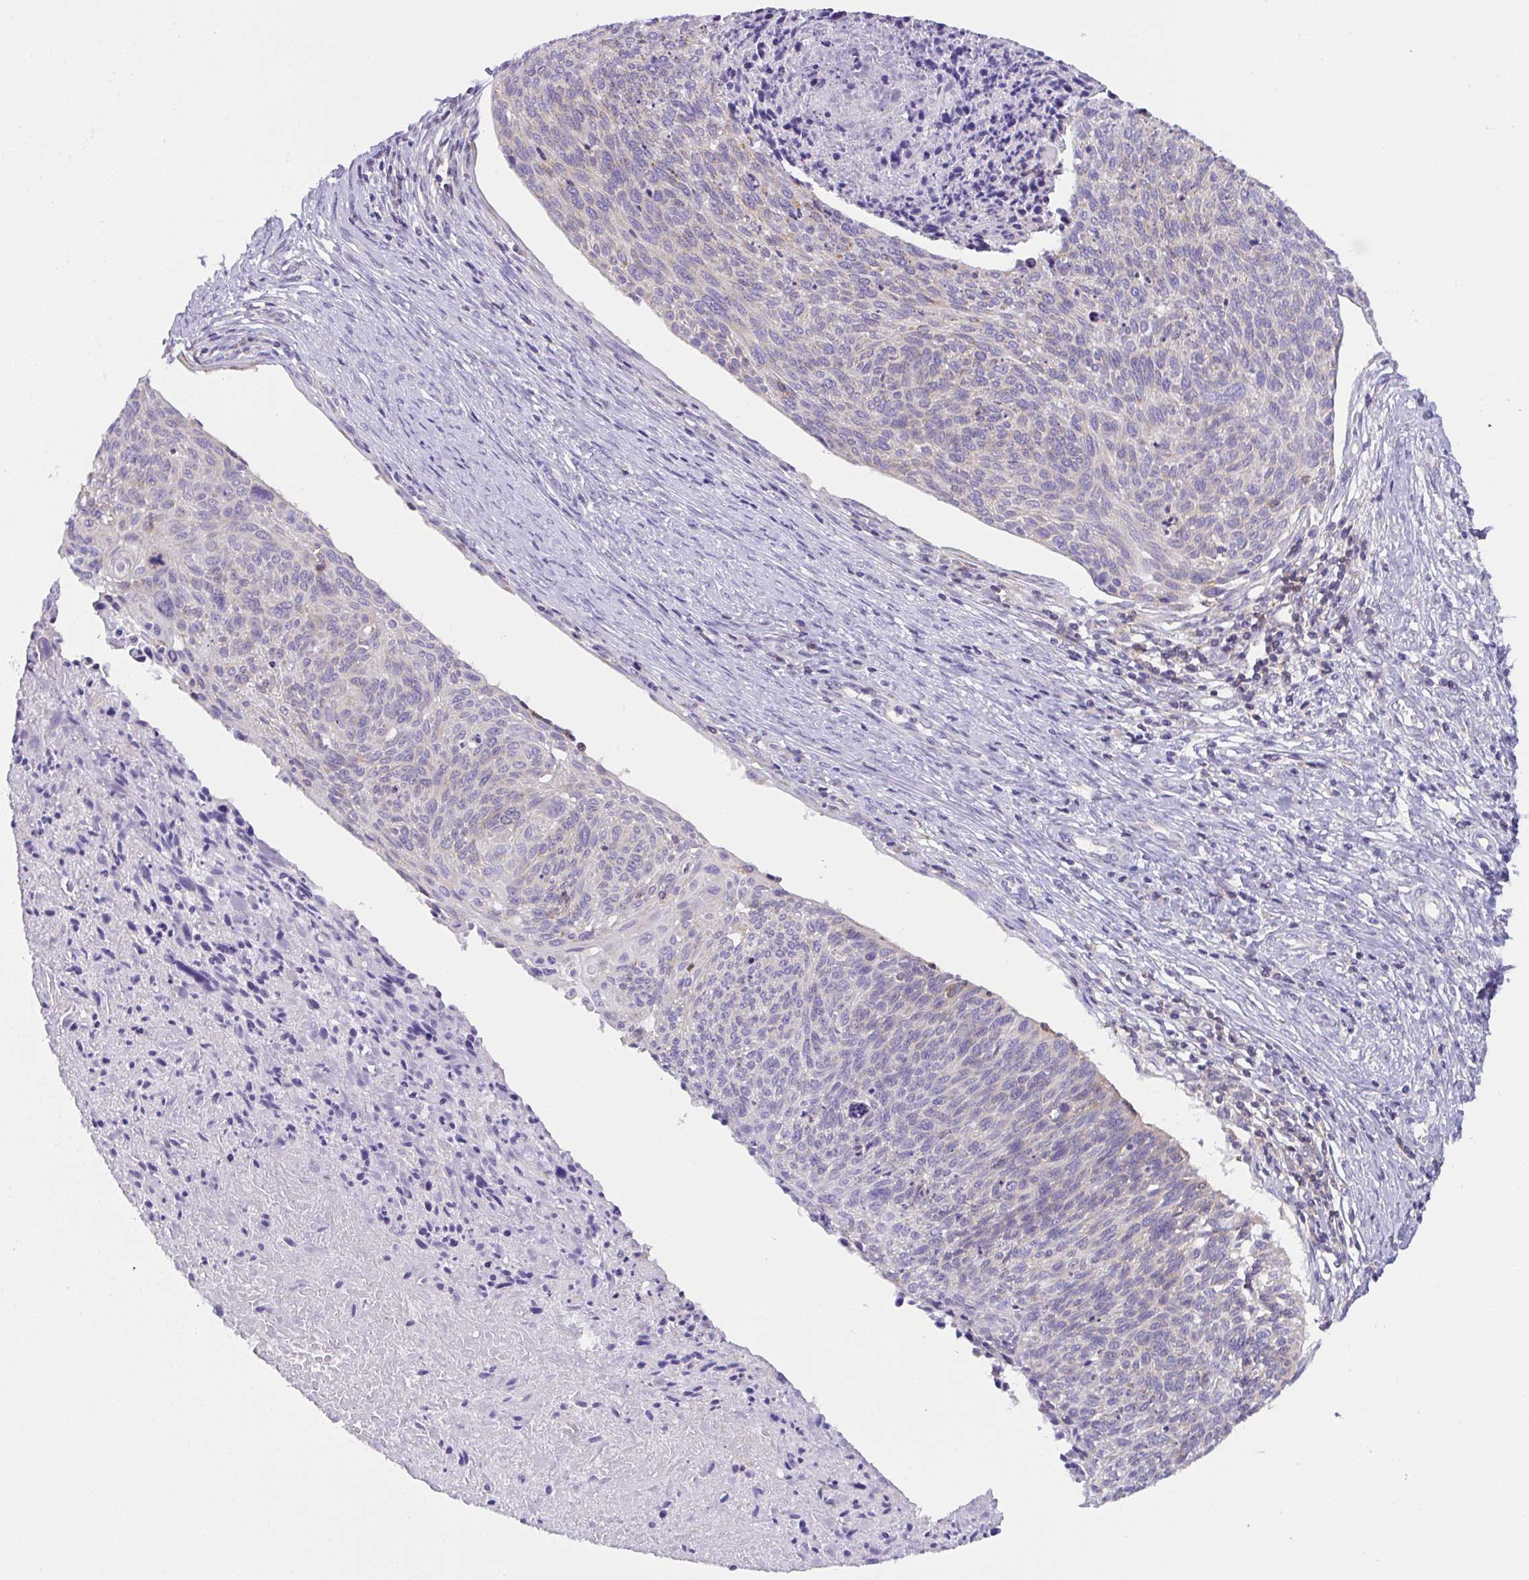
{"staining": {"intensity": "negative", "quantity": "none", "location": "none"}, "tissue": "cervical cancer", "cell_type": "Tumor cells", "image_type": "cancer", "snomed": [{"axis": "morphology", "description": "Squamous cell carcinoma, NOS"}, {"axis": "topography", "description": "Cervix"}], "caption": "An IHC photomicrograph of cervical squamous cell carcinoma is shown. There is no staining in tumor cells of cervical squamous cell carcinoma.", "gene": "MIA3", "patient": {"sex": "female", "age": 49}}